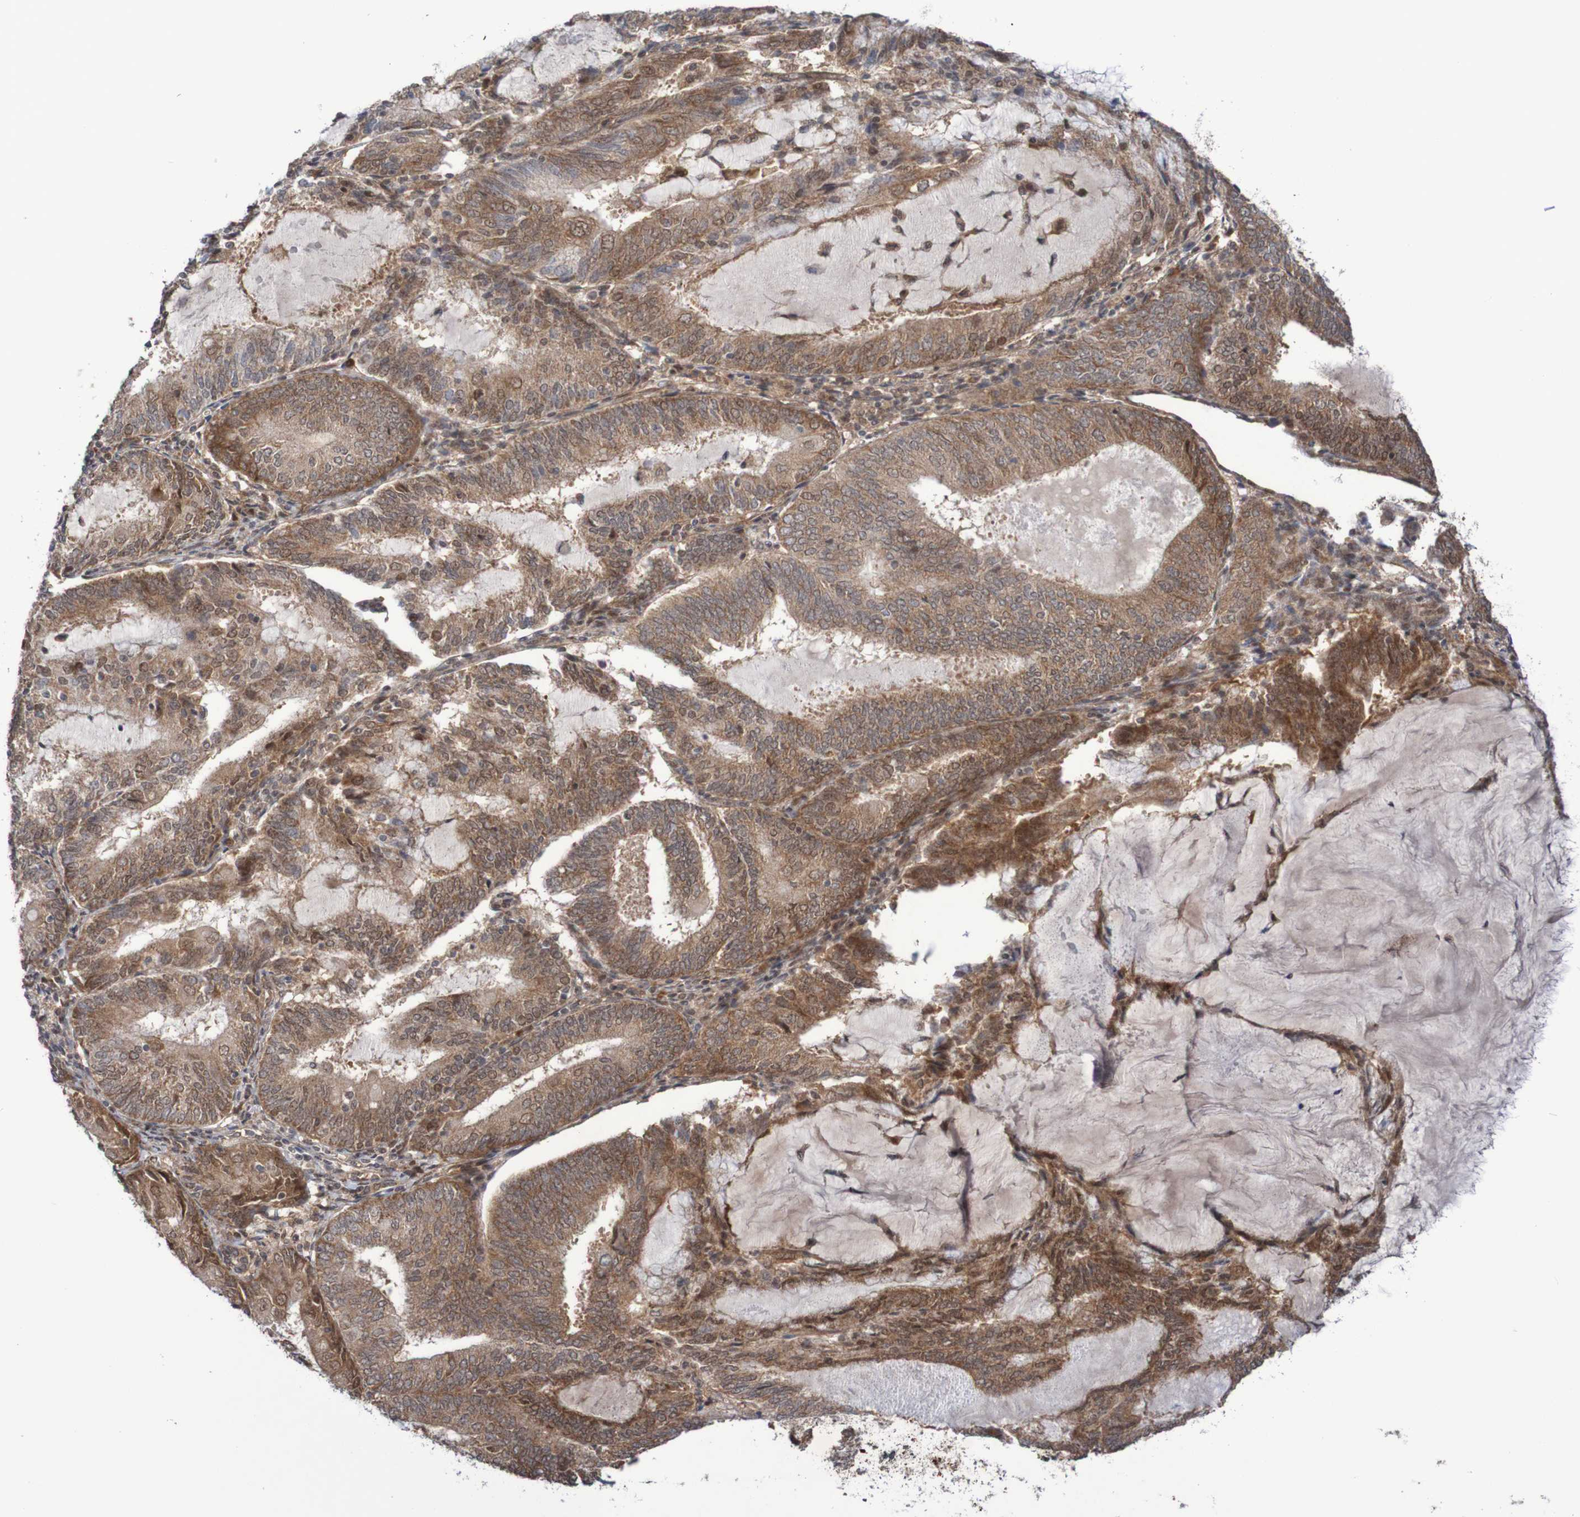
{"staining": {"intensity": "moderate", "quantity": "25%-75%", "location": "cytoplasmic/membranous"}, "tissue": "endometrial cancer", "cell_type": "Tumor cells", "image_type": "cancer", "snomed": [{"axis": "morphology", "description": "Adenocarcinoma, NOS"}, {"axis": "topography", "description": "Endometrium"}], "caption": "Moderate cytoplasmic/membranous staining for a protein is seen in about 25%-75% of tumor cells of endometrial adenocarcinoma using immunohistochemistry (IHC).", "gene": "ITLN1", "patient": {"sex": "female", "age": 81}}